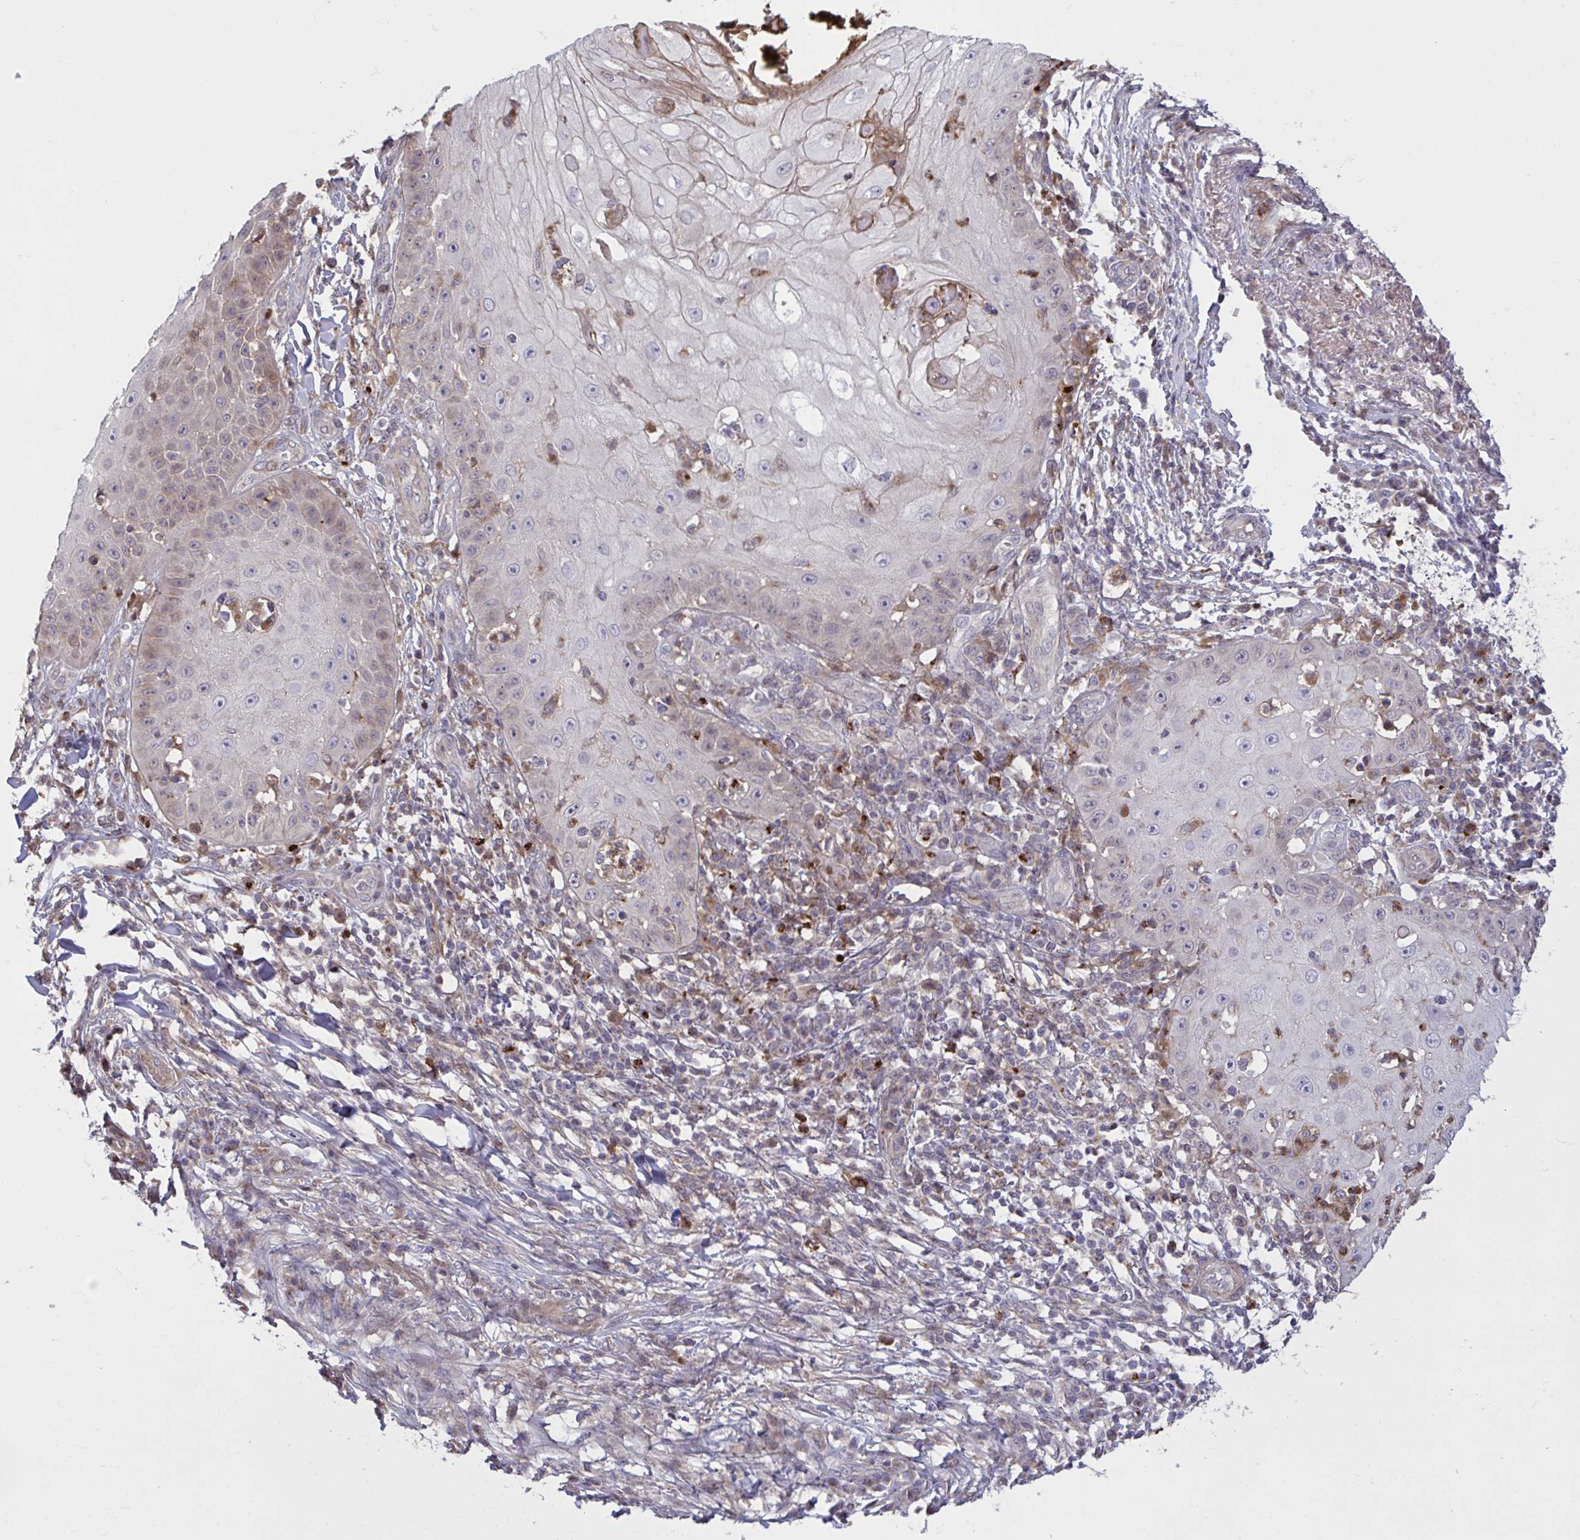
{"staining": {"intensity": "negative", "quantity": "none", "location": "none"}, "tissue": "skin cancer", "cell_type": "Tumor cells", "image_type": "cancer", "snomed": [{"axis": "morphology", "description": "Squamous cell carcinoma, NOS"}, {"axis": "topography", "description": "Skin"}], "caption": "The immunohistochemistry (IHC) histopathology image has no significant expression in tumor cells of skin cancer tissue.", "gene": "IL1R1", "patient": {"sex": "male", "age": 70}}